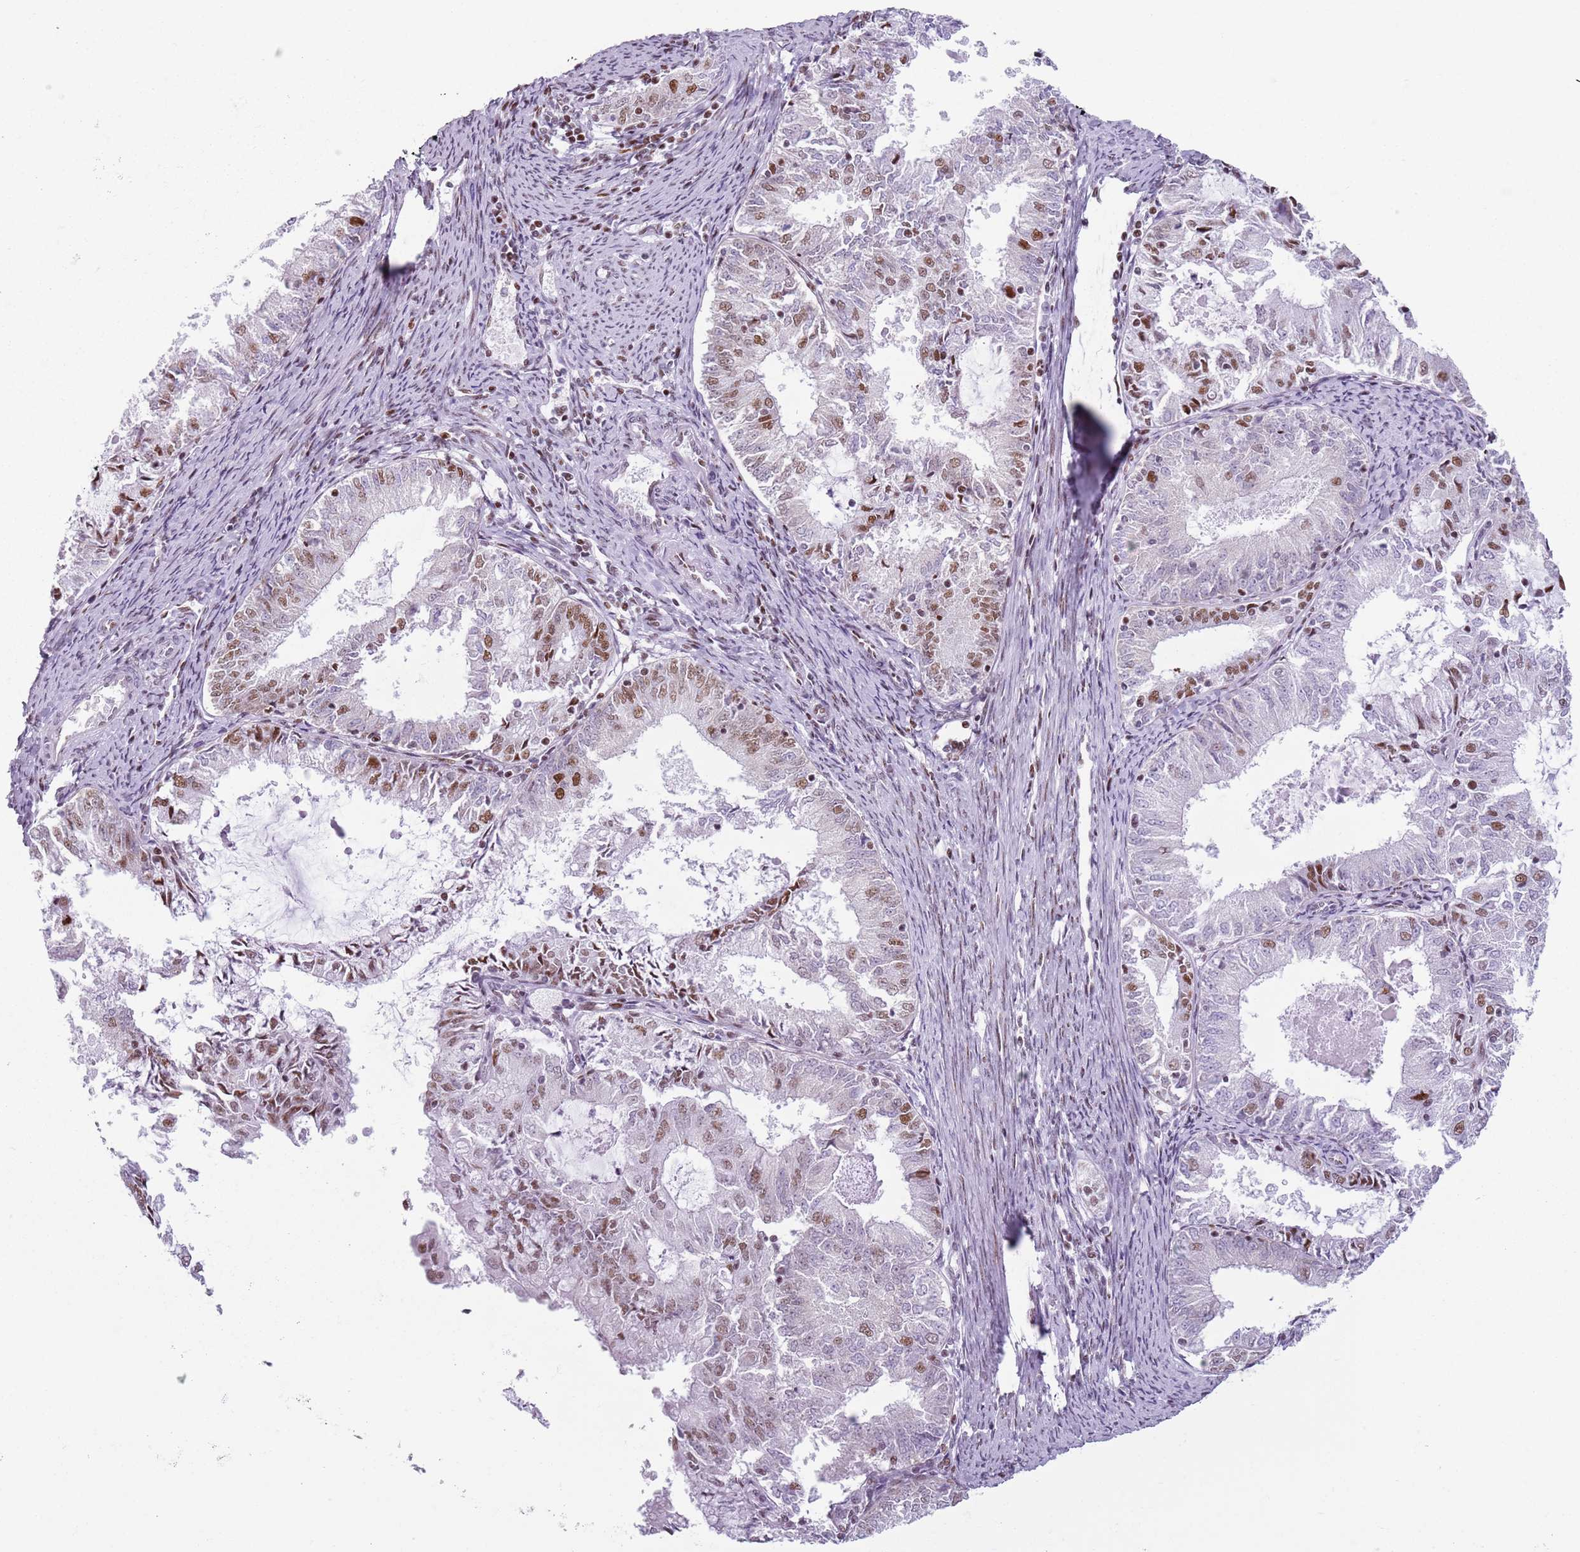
{"staining": {"intensity": "moderate", "quantity": "25%-75%", "location": "nuclear"}, "tissue": "endometrial cancer", "cell_type": "Tumor cells", "image_type": "cancer", "snomed": [{"axis": "morphology", "description": "Adenocarcinoma, NOS"}, {"axis": "topography", "description": "Endometrium"}], "caption": "This photomicrograph shows immunohistochemistry (IHC) staining of adenocarcinoma (endometrial), with medium moderate nuclear positivity in about 25%-75% of tumor cells.", "gene": "FAM104B", "patient": {"sex": "female", "age": 57}}